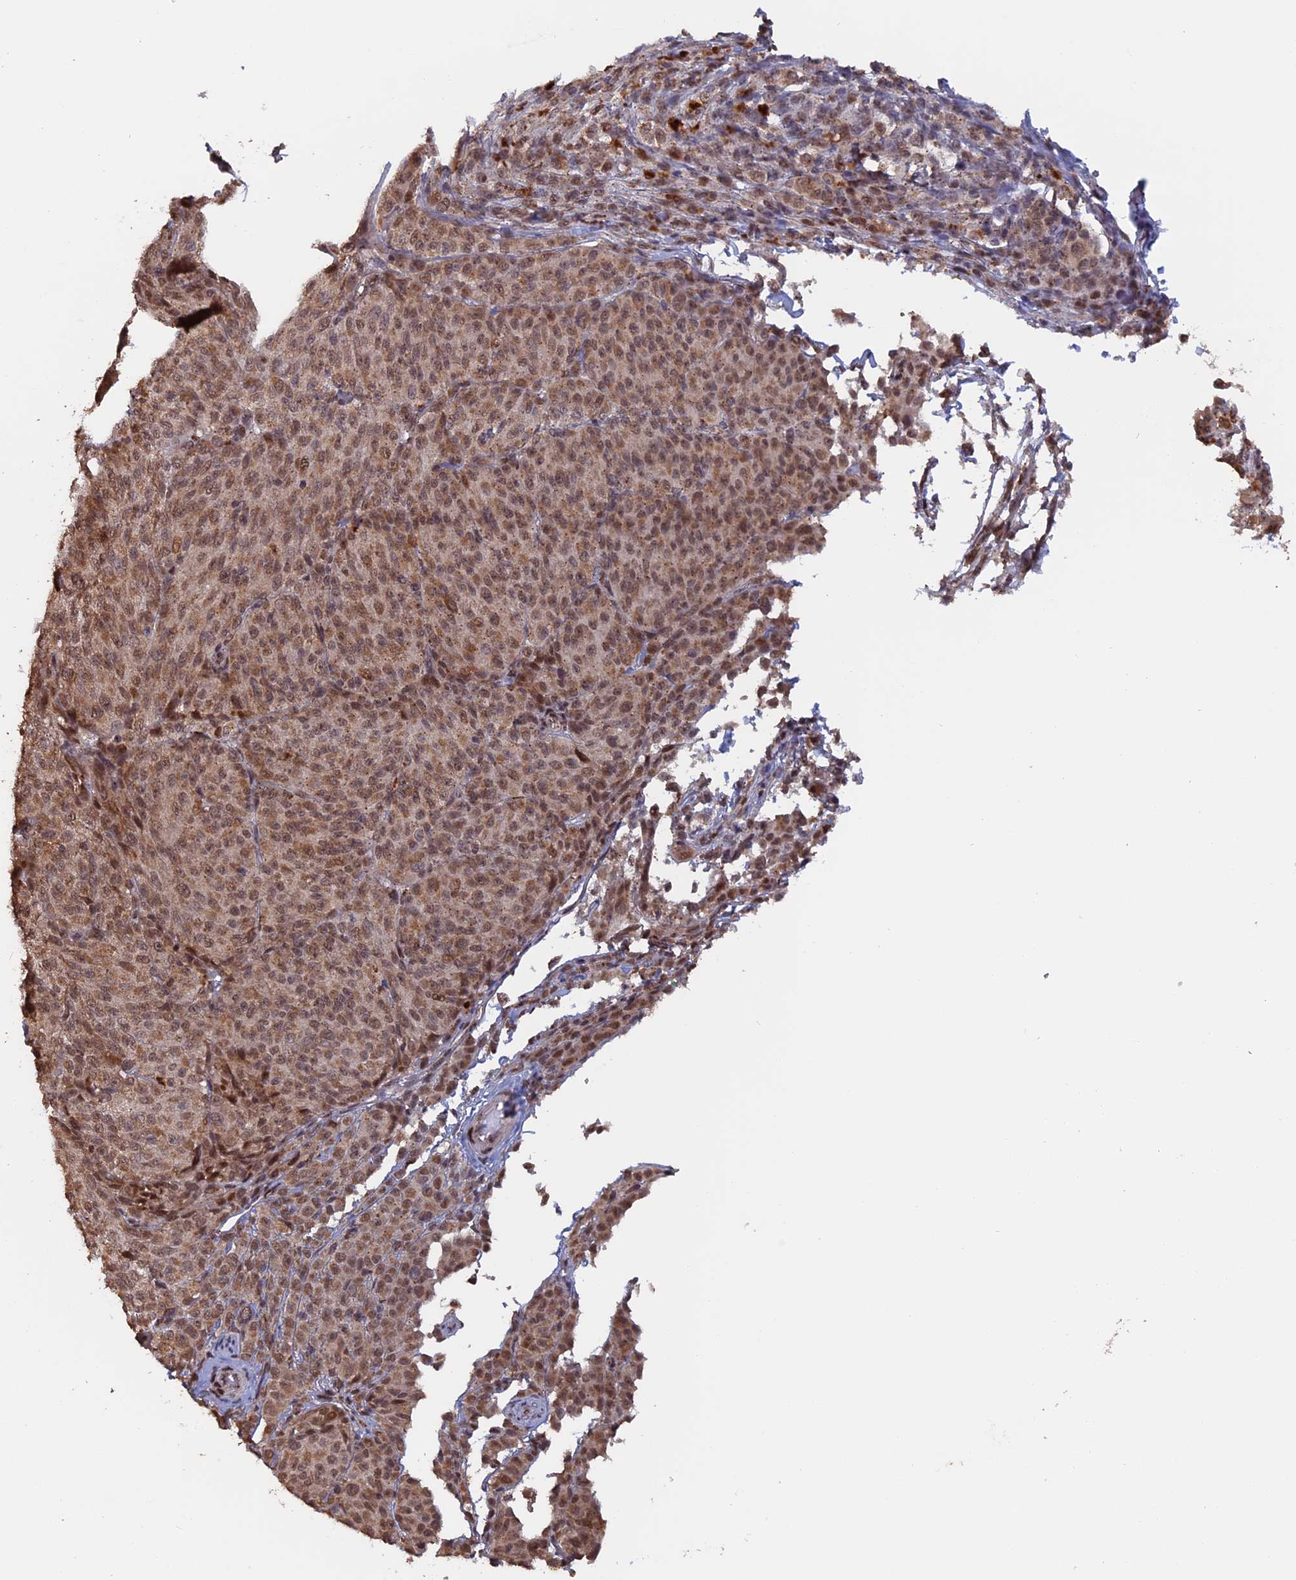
{"staining": {"intensity": "moderate", "quantity": ">75%", "location": "cytoplasmic/membranous,nuclear"}, "tissue": "melanoma", "cell_type": "Tumor cells", "image_type": "cancer", "snomed": [{"axis": "morphology", "description": "Malignant melanoma, NOS"}, {"axis": "topography", "description": "Skin"}], "caption": "IHC (DAB) staining of human malignant melanoma shows moderate cytoplasmic/membranous and nuclear protein expression in about >75% of tumor cells. The protein is stained brown, and the nuclei are stained in blue (DAB (3,3'-diaminobenzidine) IHC with brightfield microscopy, high magnification).", "gene": "PIGQ", "patient": {"sex": "female", "age": 52}}